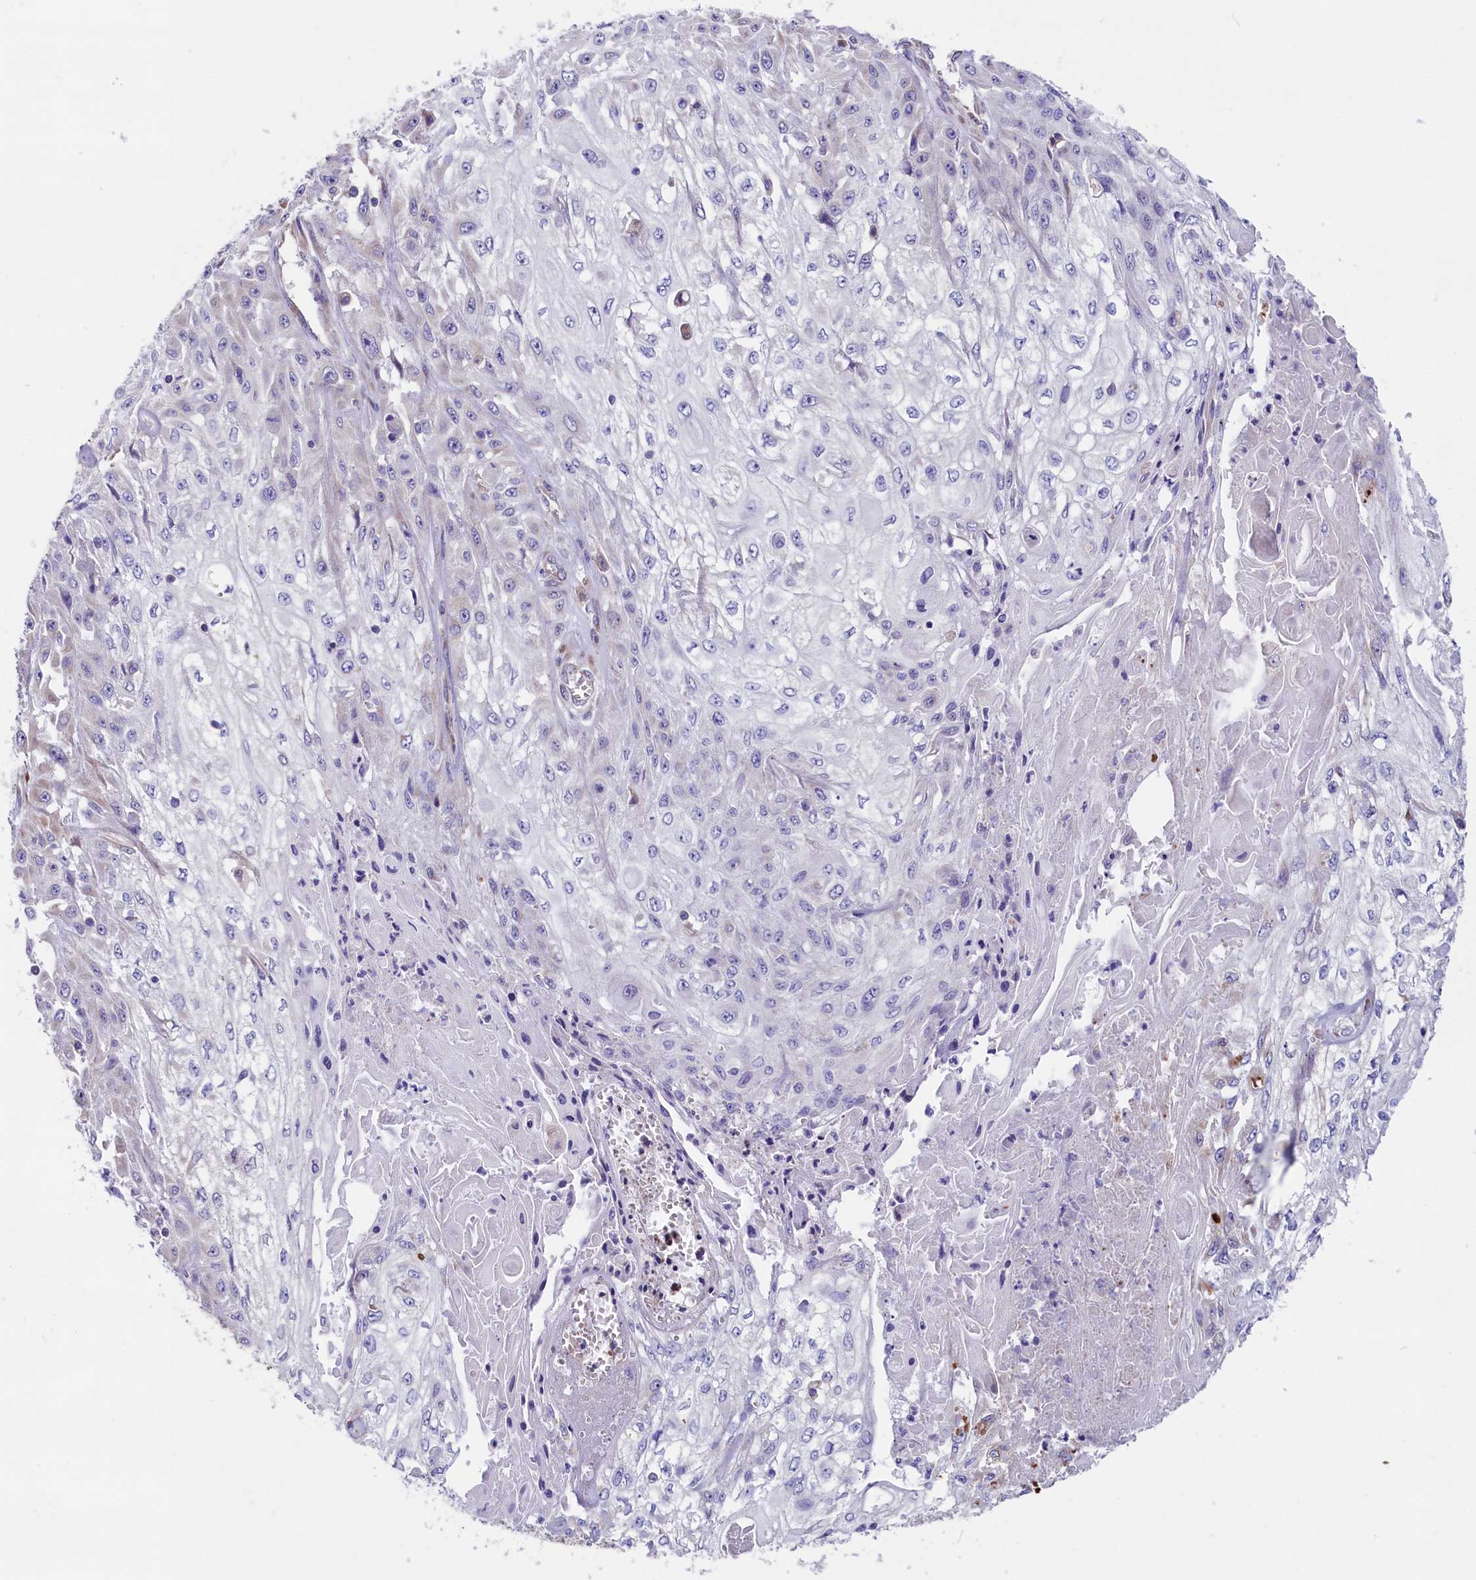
{"staining": {"intensity": "negative", "quantity": "none", "location": "none"}, "tissue": "skin cancer", "cell_type": "Tumor cells", "image_type": "cancer", "snomed": [{"axis": "morphology", "description": "Squamous cell carcinoma, NOS"}, {"axis": "morphology", "description": "Squamous cell carcinoma, metastatic, NOS"}, {"axis": "topography", "description": "Skin"}, {"axis": "topography", "description": "Lymph node"}], "caption": "Human skin cancer (metastatic squamous cell carcinoma) stained for a protein using immunohistochemistry (IHC) exhibits no staining in tumor cells.", "gene": "GPR108", "patient": {"sex": "male", "age": 75}}